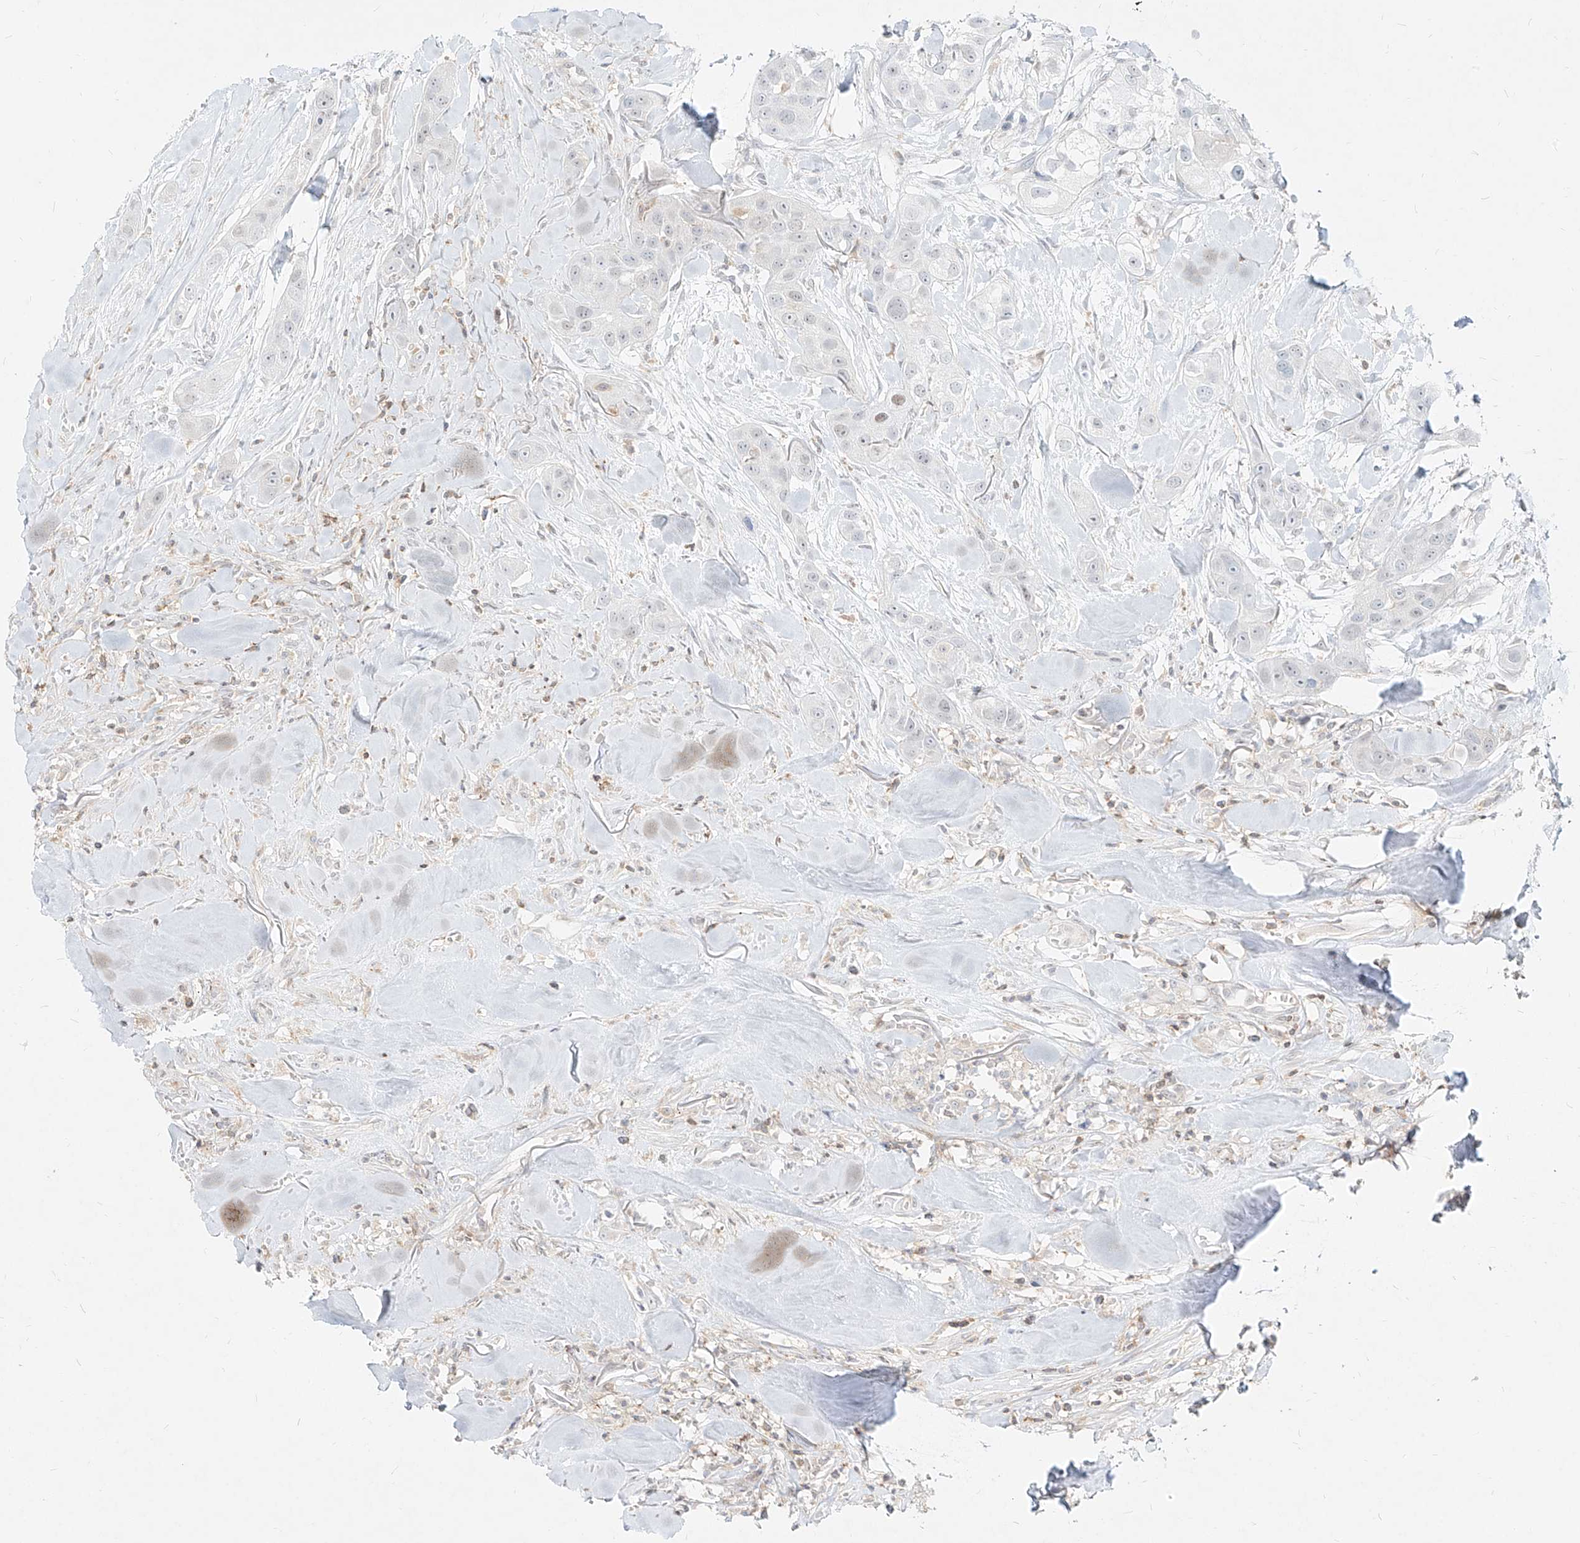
{"staining": {"intensity": "negative", "quantity": "none", "location": "none"}, "tissue": "head and neck cancer", "cell_type": "Tumor cells", "image_type": "cancer", "snomed": [{"axis": "morphology", "description": "Normal tissue, NOS"}, {"axis": "morphology", "description": "Squamous cell carcinoma, NOS"}, {"axis": "topography", "description": "Skeletal muscle"}, {"axis": "topography", "description": "Head-Neck"}], "caption": "This is an IHC image of human head and neck cancer. There is no expression in tumor cells.", "gene": "SLC2A12", "patient": {"sex": "male", "age": 51}}